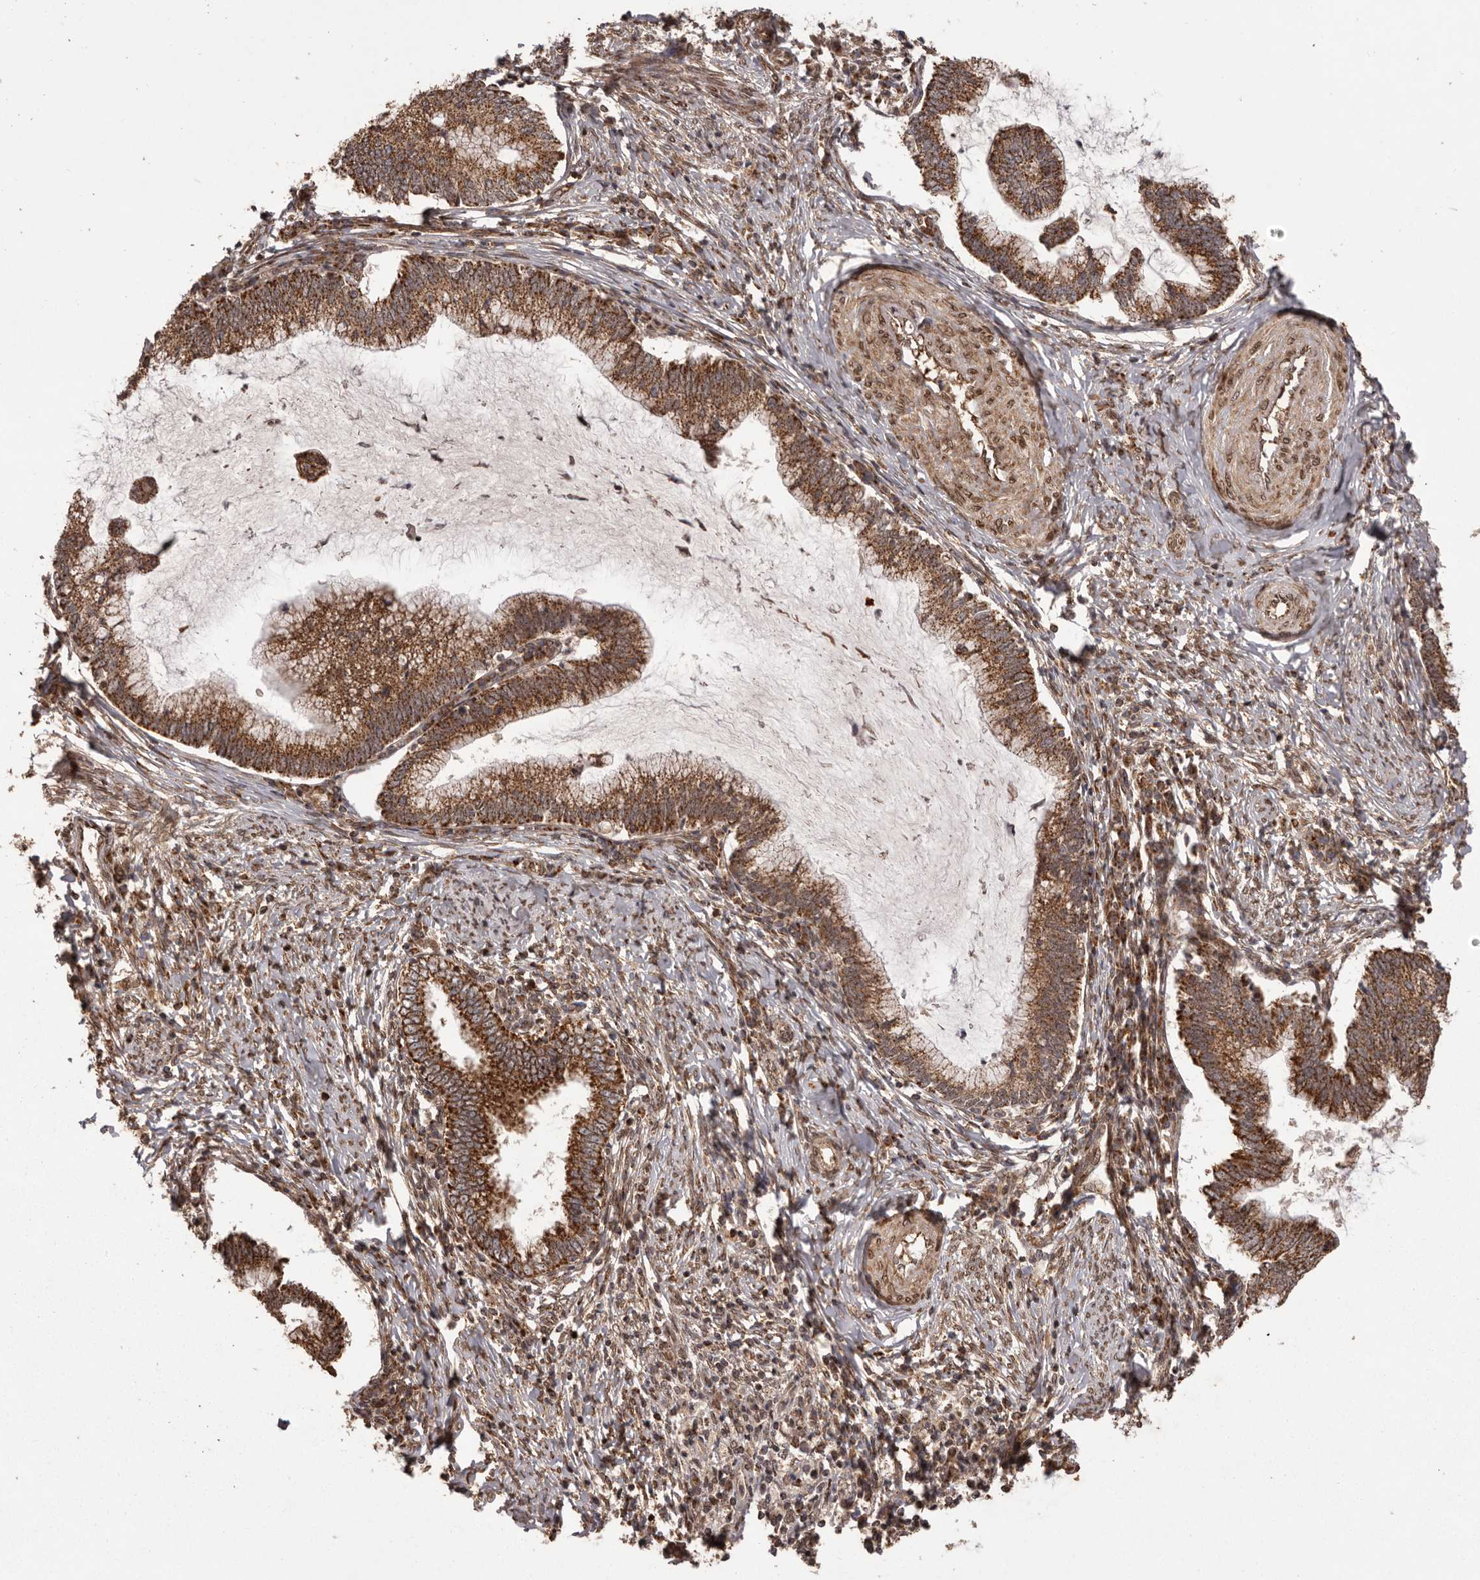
{"staining": {"intensity": "strong", "quantity": ">75%", "location": "cytoplasmic/membranous"}, "tissue": "cervical cancer", "cell_type": "Tumor cells", "image_type": "cancer", "snomed": [{"axis": "morphology", "description": "Adenocarcinoma, NOS"}, {"axis": "topography", "description": "Cervix"}], "caption": "A high-resolution image shows IHC staining of cervical cancer (adenocarcinoma), which displays strong cytoplasmic/membranous positivity in about >75% of tumor cells.", "gene": "CHRM2", "patient": {"sex": "female", "age": 36}}